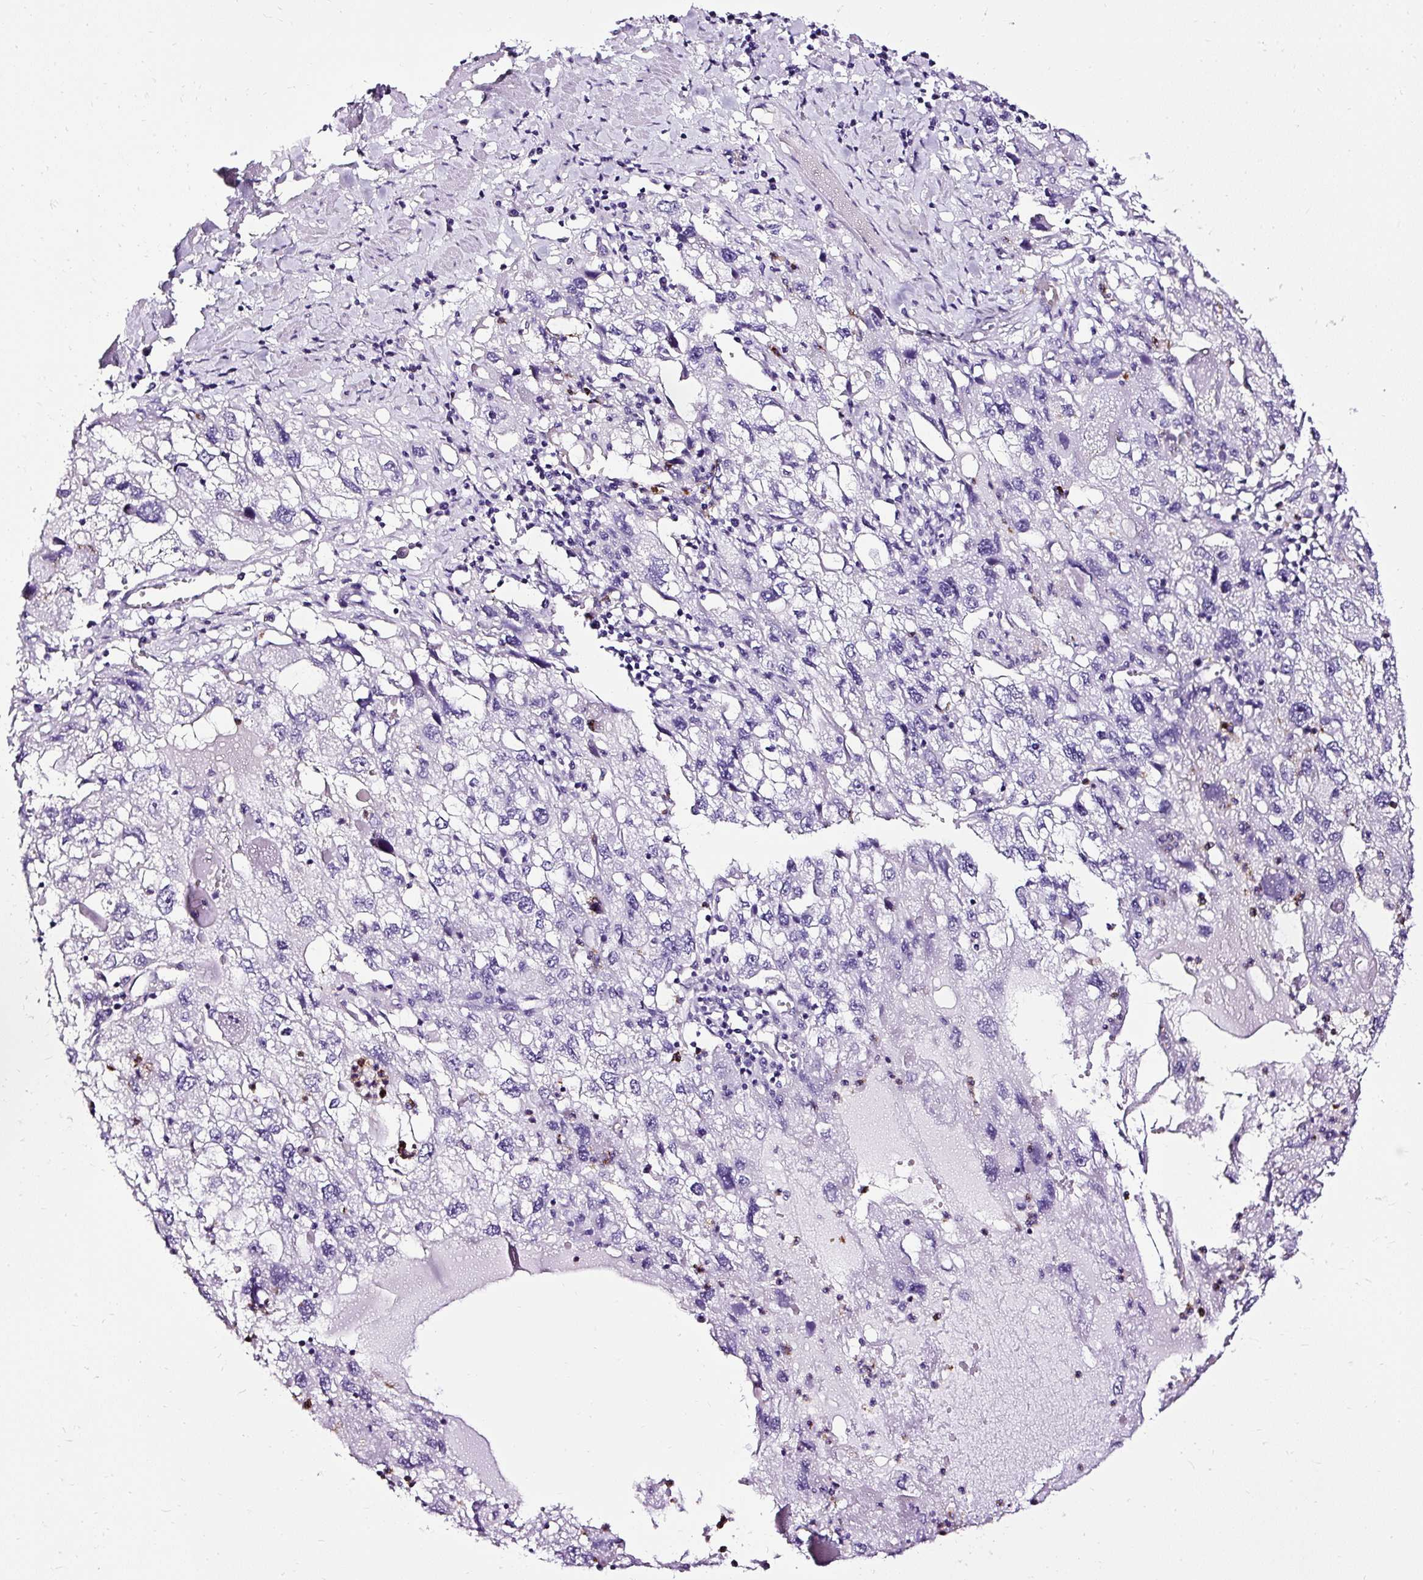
{"staining": {"intensity": "negative", "quantity": "none", "location": "none"}, "tissue": "endometrial cancer", "cell_type": "Tumor cells", "image_type": "cancer", "snomed": [{"axis": "morphology", "description": "Adenocarcinoma, NOS"}, {"axis": "topography", "description": "Endometrium"}], "caption": "This is a histopathology image of IHC staining of endometrial adenocarcinoma, which shows no expression in tumor cells.", "gene": "SLC7A8", "patient": {"sex": "female", "age": 49}}